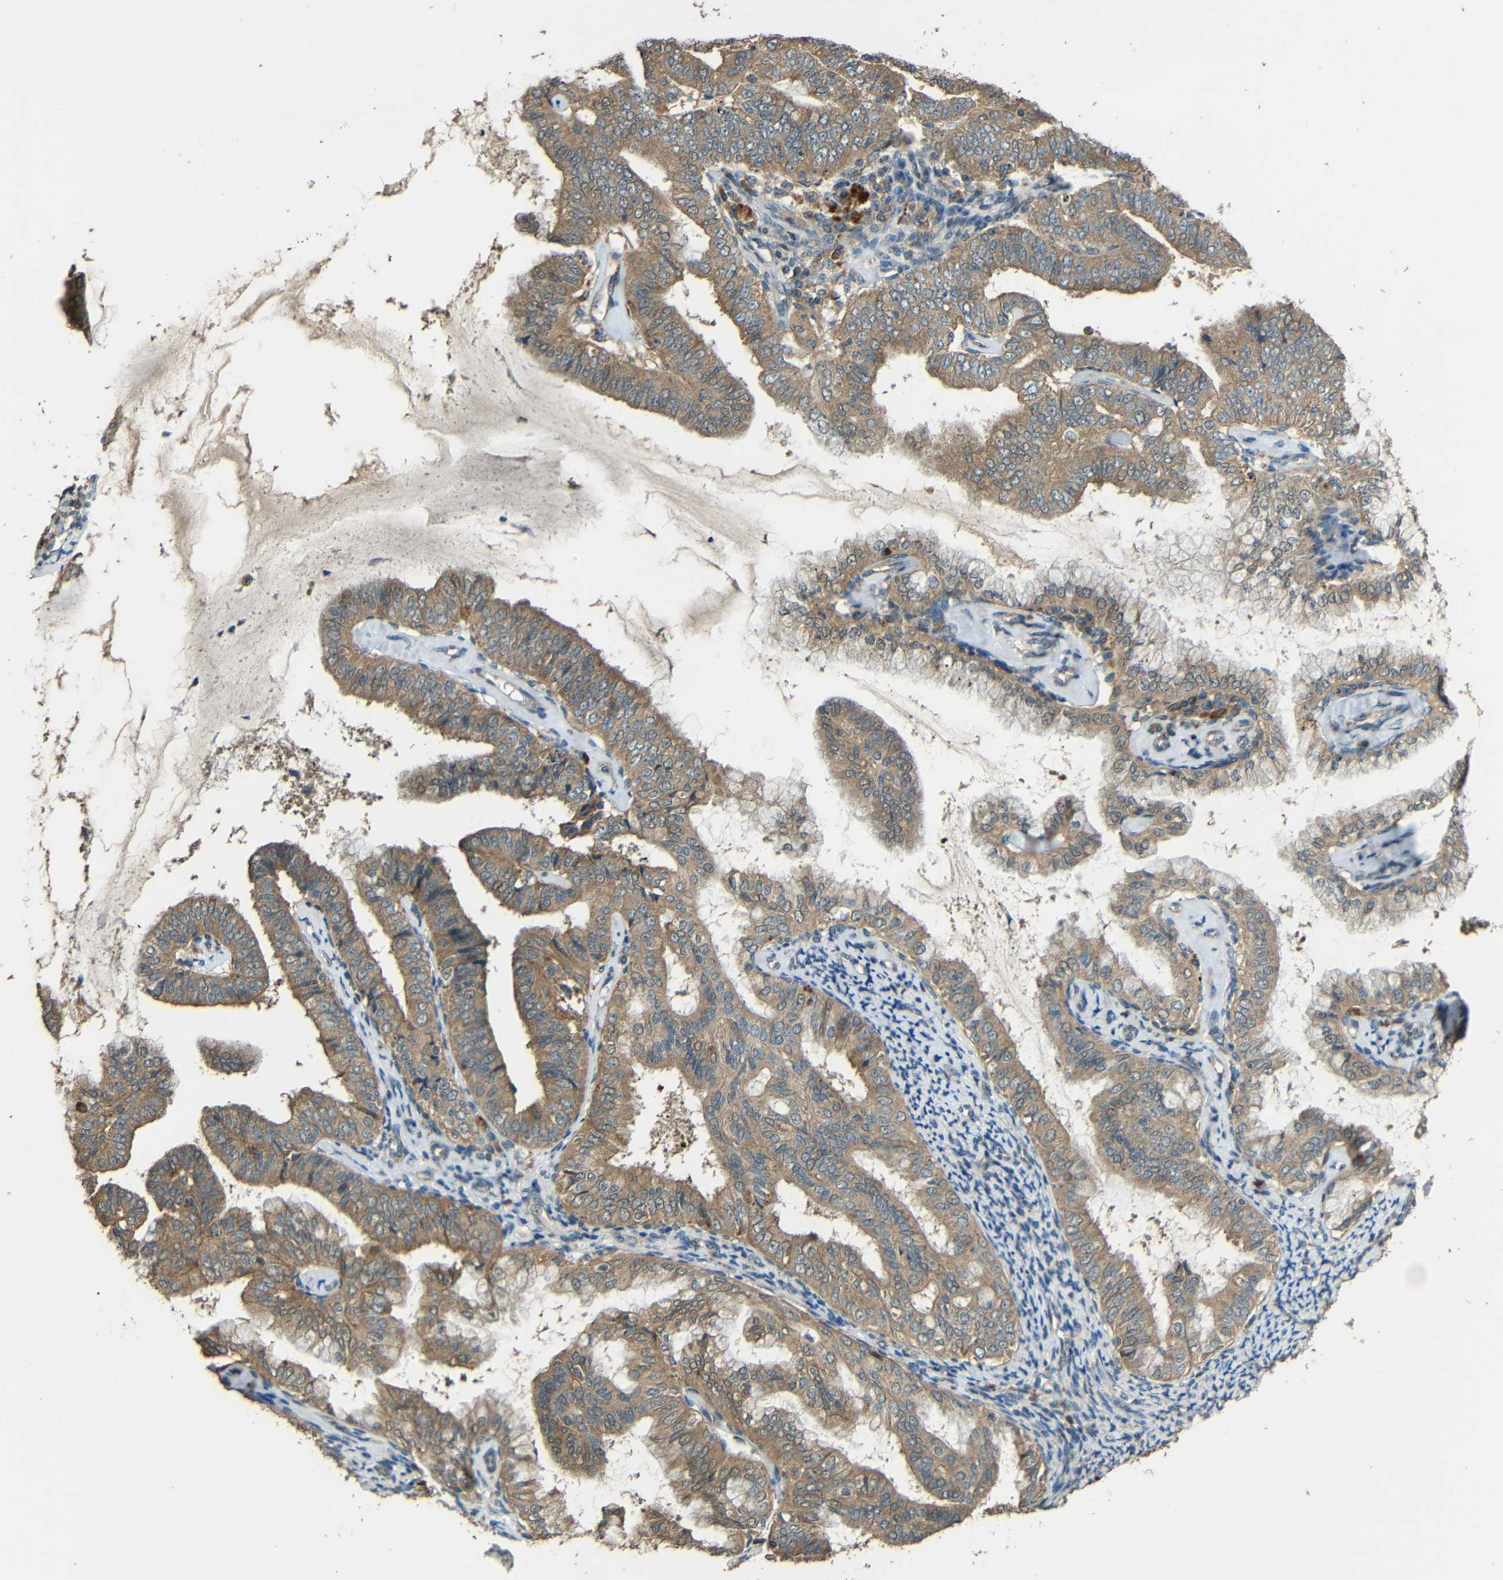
{"staining": {"intensity": "moderate", "quantity": ">75%", "location": "cytoplasmic/membranous"}, "tissue": "endometrial cancer", "cell_type": "Tumor cells", "image_type": "cancer", "snomed": [{"axis": "morphology", "description": "Adenocarcinoma, NOS"}, {"axis": "topography", "description": "Endometrium"}], "caption": "Tumor cells show medium levels of moderate cytoplasmic/membranous expression in approximately >75% of cells in human endometrial cancer.", "gene": "ACACA", "patient": {"sex": "female", "age": 63}}